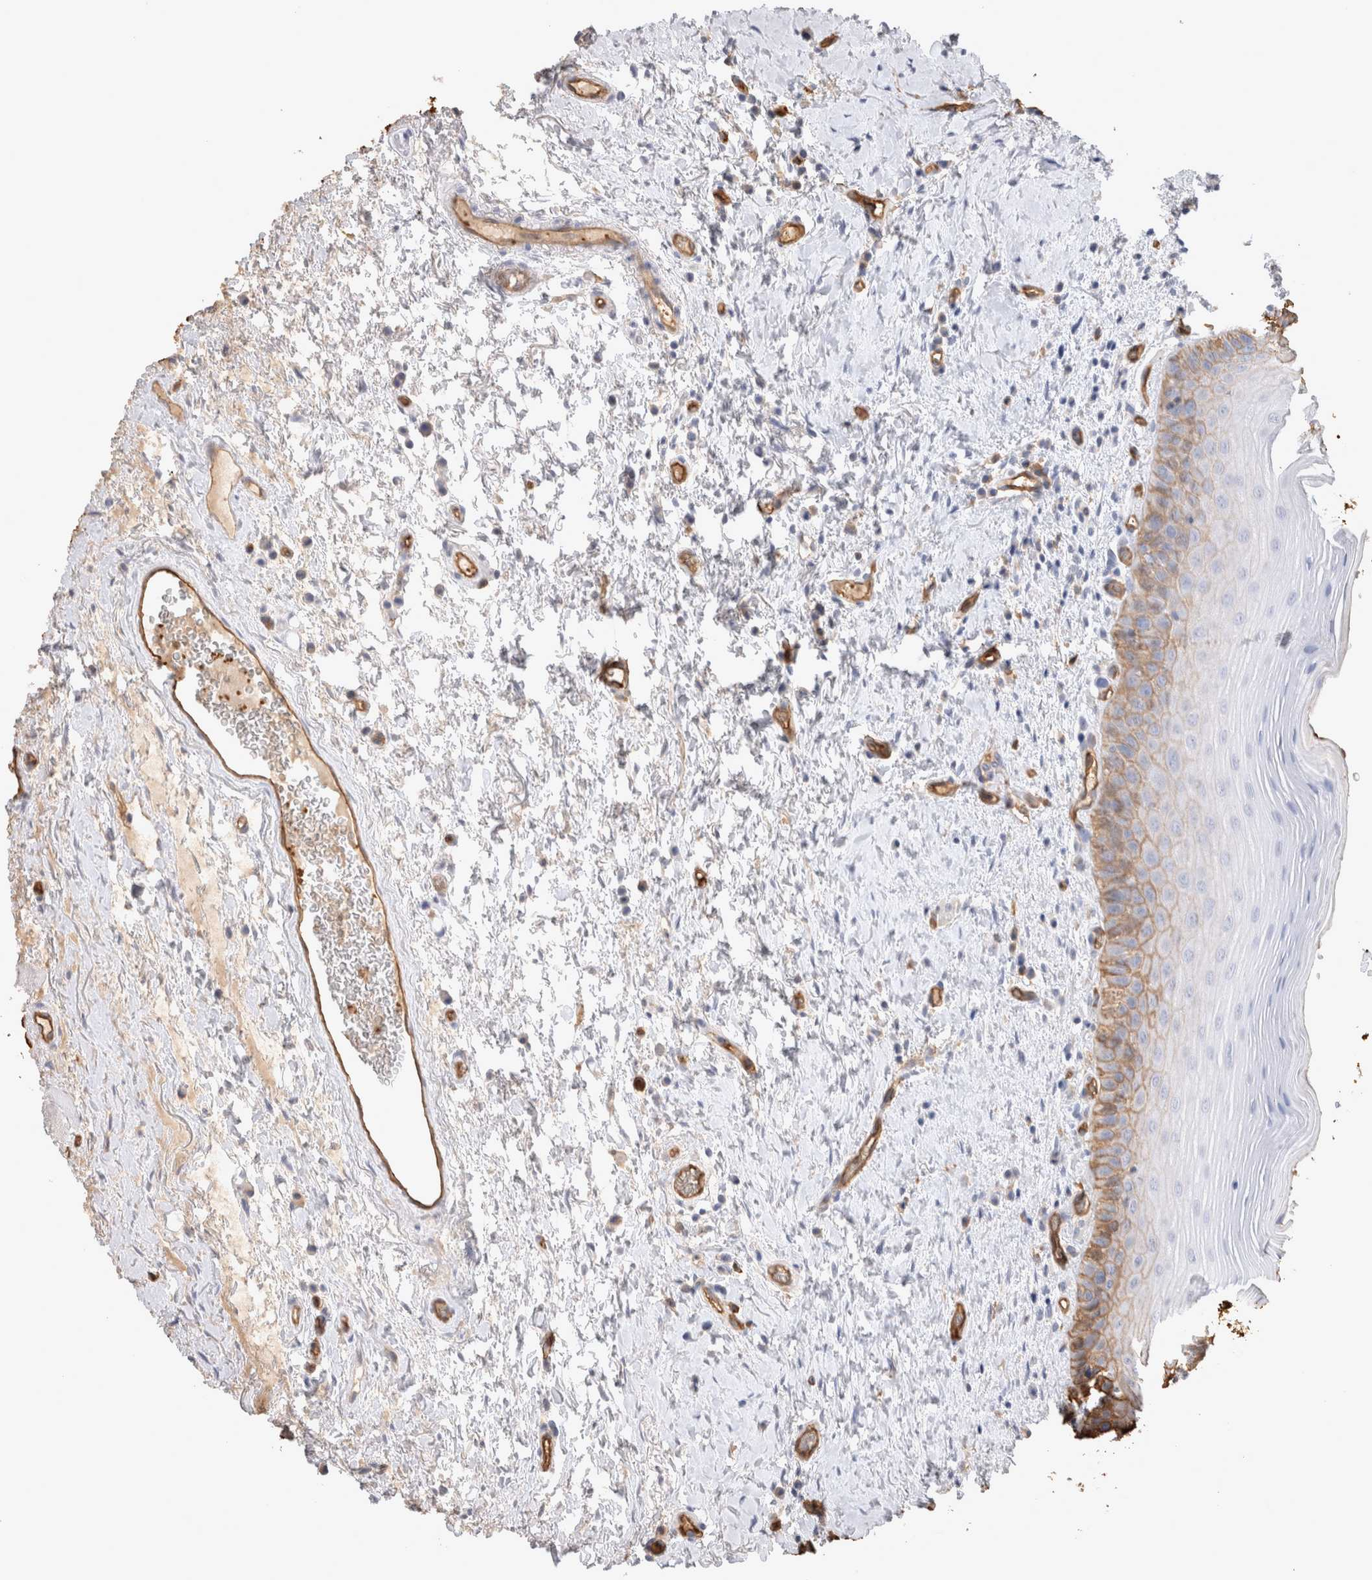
{"staining": {"intensity": "moderate", "quantity": ">75%", "location": "cytoplasmic/membranous"}, "tissue": "oral mucosa", "cell_type": "Squamous epithelial cells", "image_type": "normal", "snomed": [{"axis": "morphology", "description": "Normal tissue, NOS"}, {"axis": "topography", "description": "Oral tissue"}], "caption": "Immunohistochemical staining of normal oral mucosa reveals >75% levels of moderate cytoplasmic/membranous protein positivity in approximately >75% of squamous epithelial cells.", "gene": "IL17RC", "patient": {"sex": "male", "age": 82}}